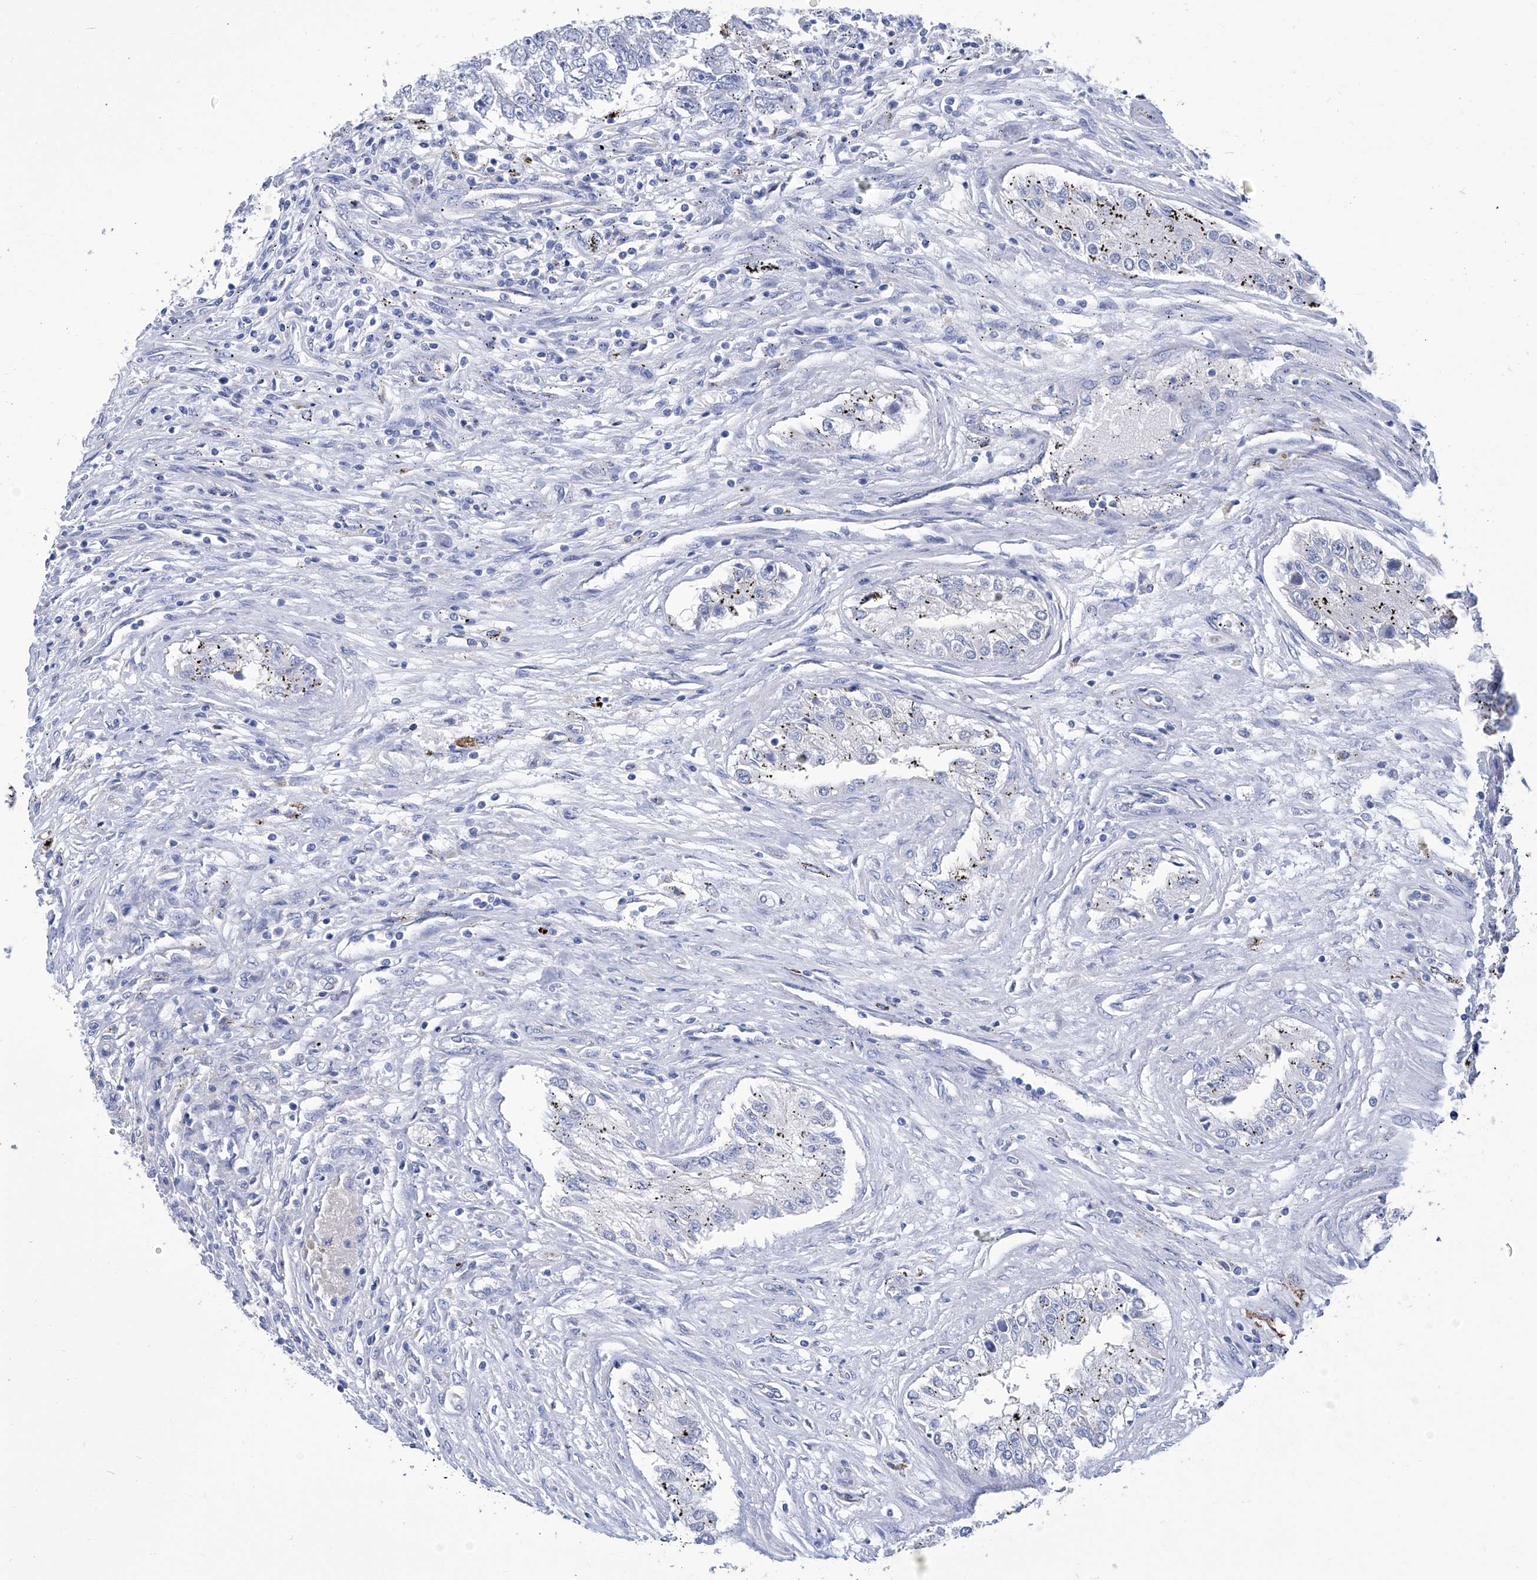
{"staining": {"intensity": "negative", "quantity": "none", "location": "none"}, "tissue": "testis cancer", "cell_type": "Tumor cells", "image_type": "cancer", "snomed": [{"axis": "morphology", "description": "Carcinoma, Embryonal, NOS"}, {"axis": "topography", "description": "Testis"}], "caption": "Tumor cells show no significant expression in embryonal carcinoma (testis).", "gene": "SMS", "patient": {"sex": "male", "age": 25}}